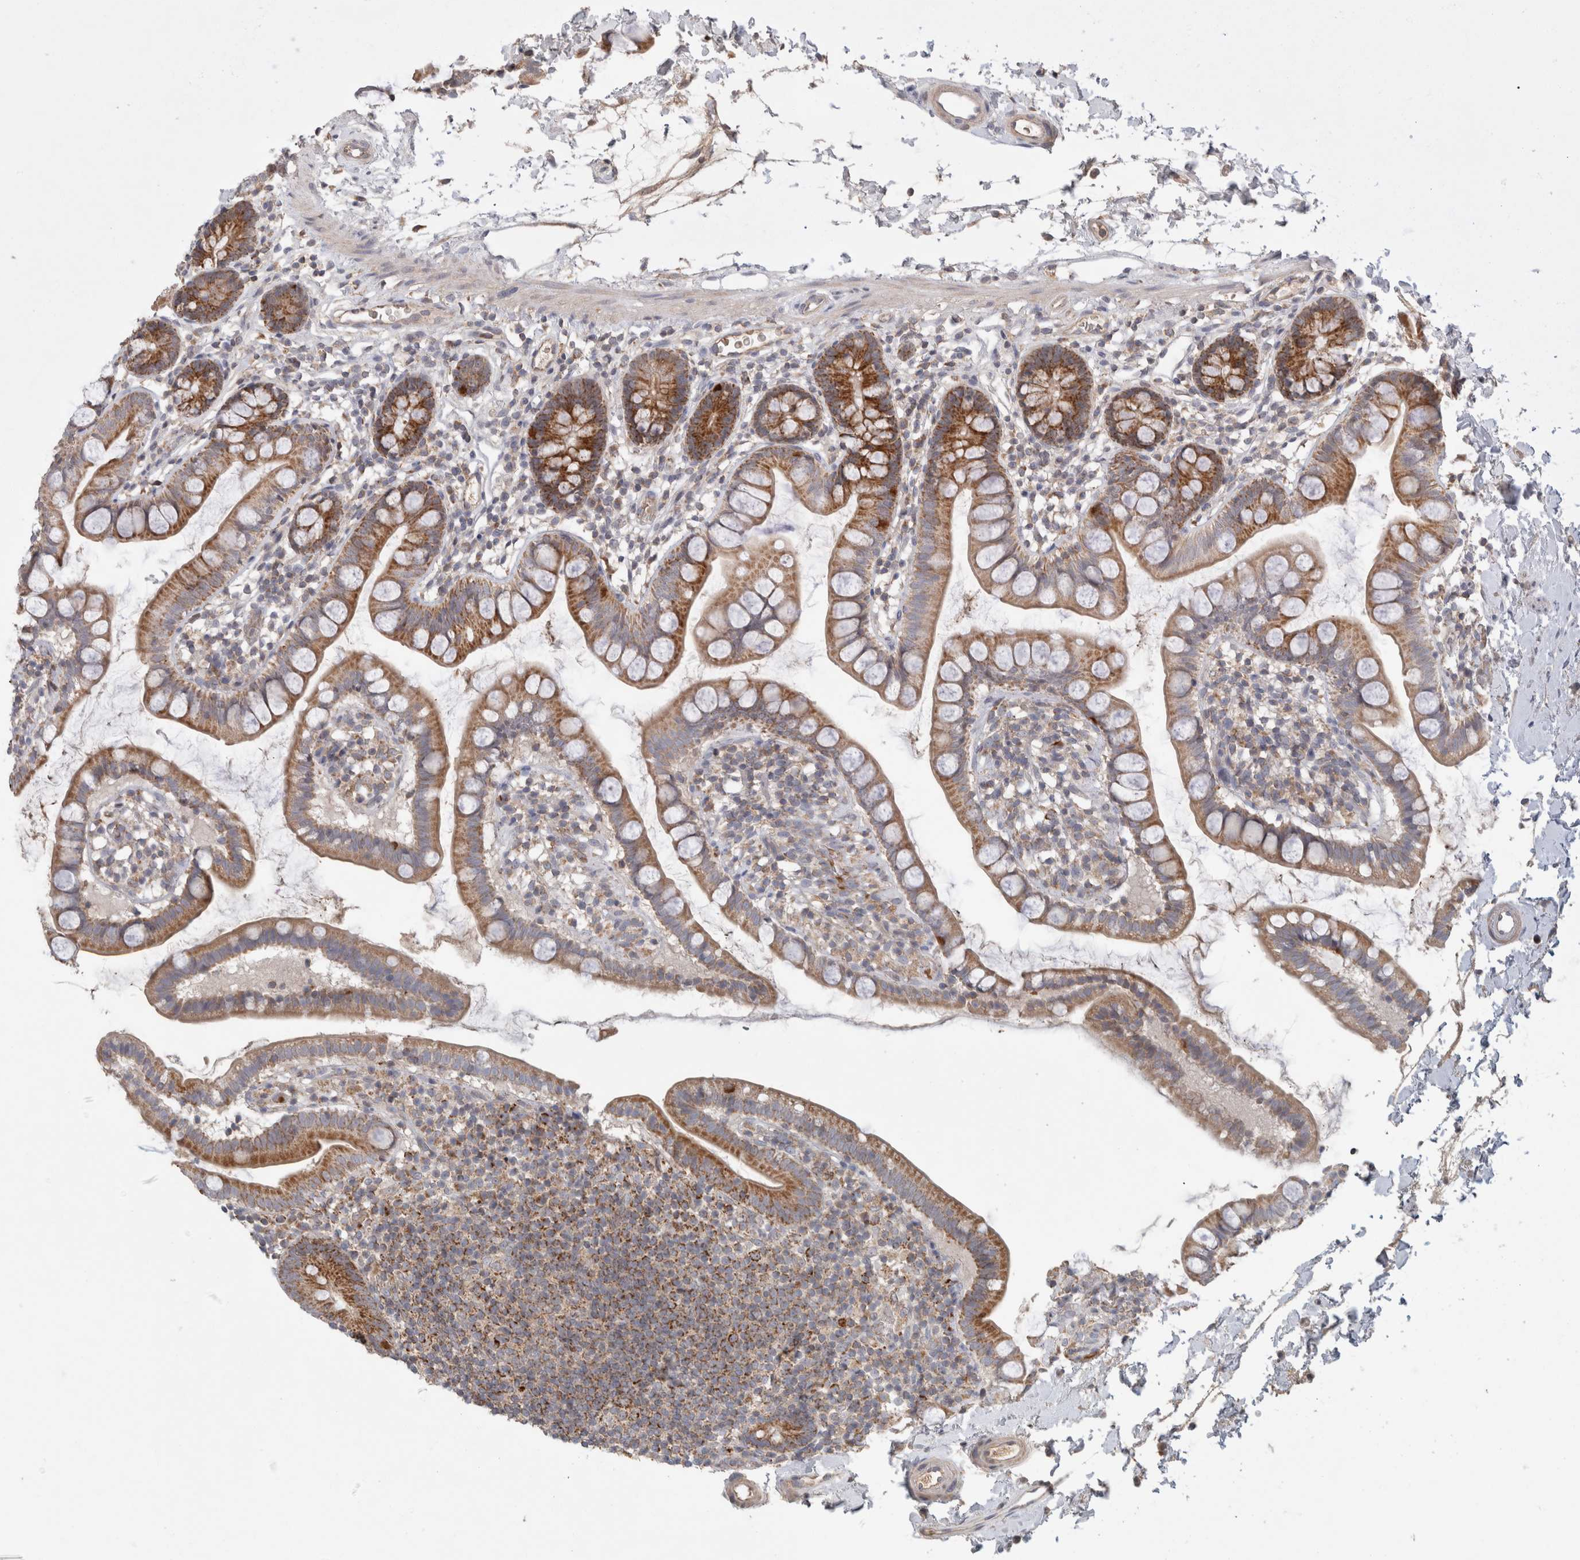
{"staining": {"intensity": "moderate", "quantity": ">75%", "location": "cytoplasmic/membranous"}, "tissue": "small intestine", "cell_type": "Glandular cells", "image_type": "normal", "snomed": [{"axis": "morphology", "description": "Normal tissue, NOS"}, {"axis": "topography", "description": "Small intestine"}], "caption": "The micrograph demonstrates immunohistochemical staining of benign small intestine. There is moderate cytoplasmic/membranous expression is appreciated in approximately >75% of glandular cells. The protein is stained brown, and the nuclei are stained in blue (DAB (3,3'-diaminobenzidine) IHC with brightfield microscopy, high magnification).", "gene": "MRM3", "patient": {"sex": "female", "age": 84}}